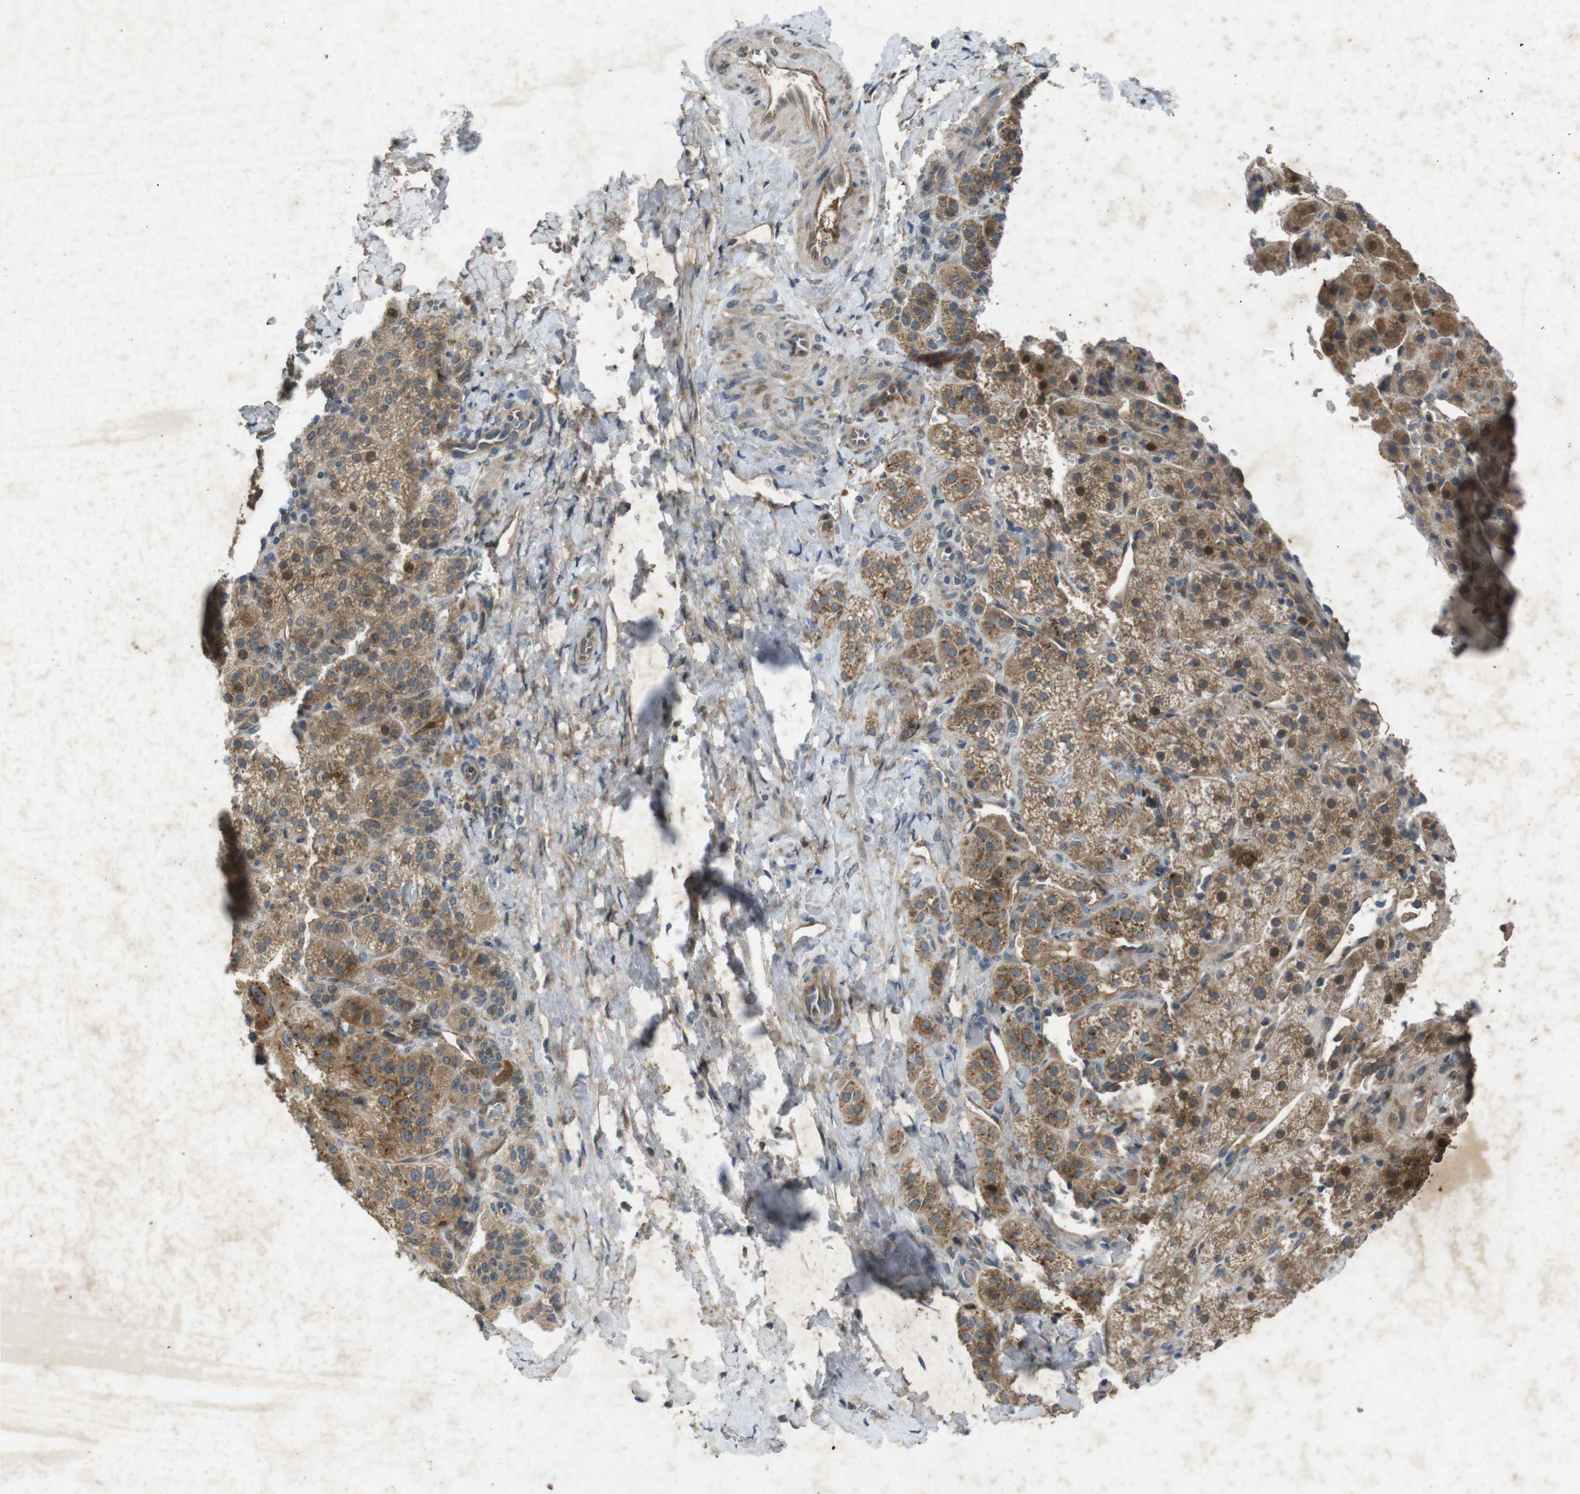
{"staining": {"intensity": "moderate", "quantity": ">75%", "location": "cytoplasmic/membranous"}, "tissue": "adrenal gland", "cell_type": "Glandular cells", "image_type": "normal", "snomed": [{"axis": "morphology", "description": "Normal tissue, NOS"}, {"axis": "topography", "description": "Adrenal gland"}], "caption": "Benign adrenal gland demonstrates moderate cytoplasmic/membranous staining in about >75% of glandular cells (DAB = brown stain, brightfield microscopy at high magnification)..", "gene": "FLCN", "patient": {"sex": "female", "age": 57}}